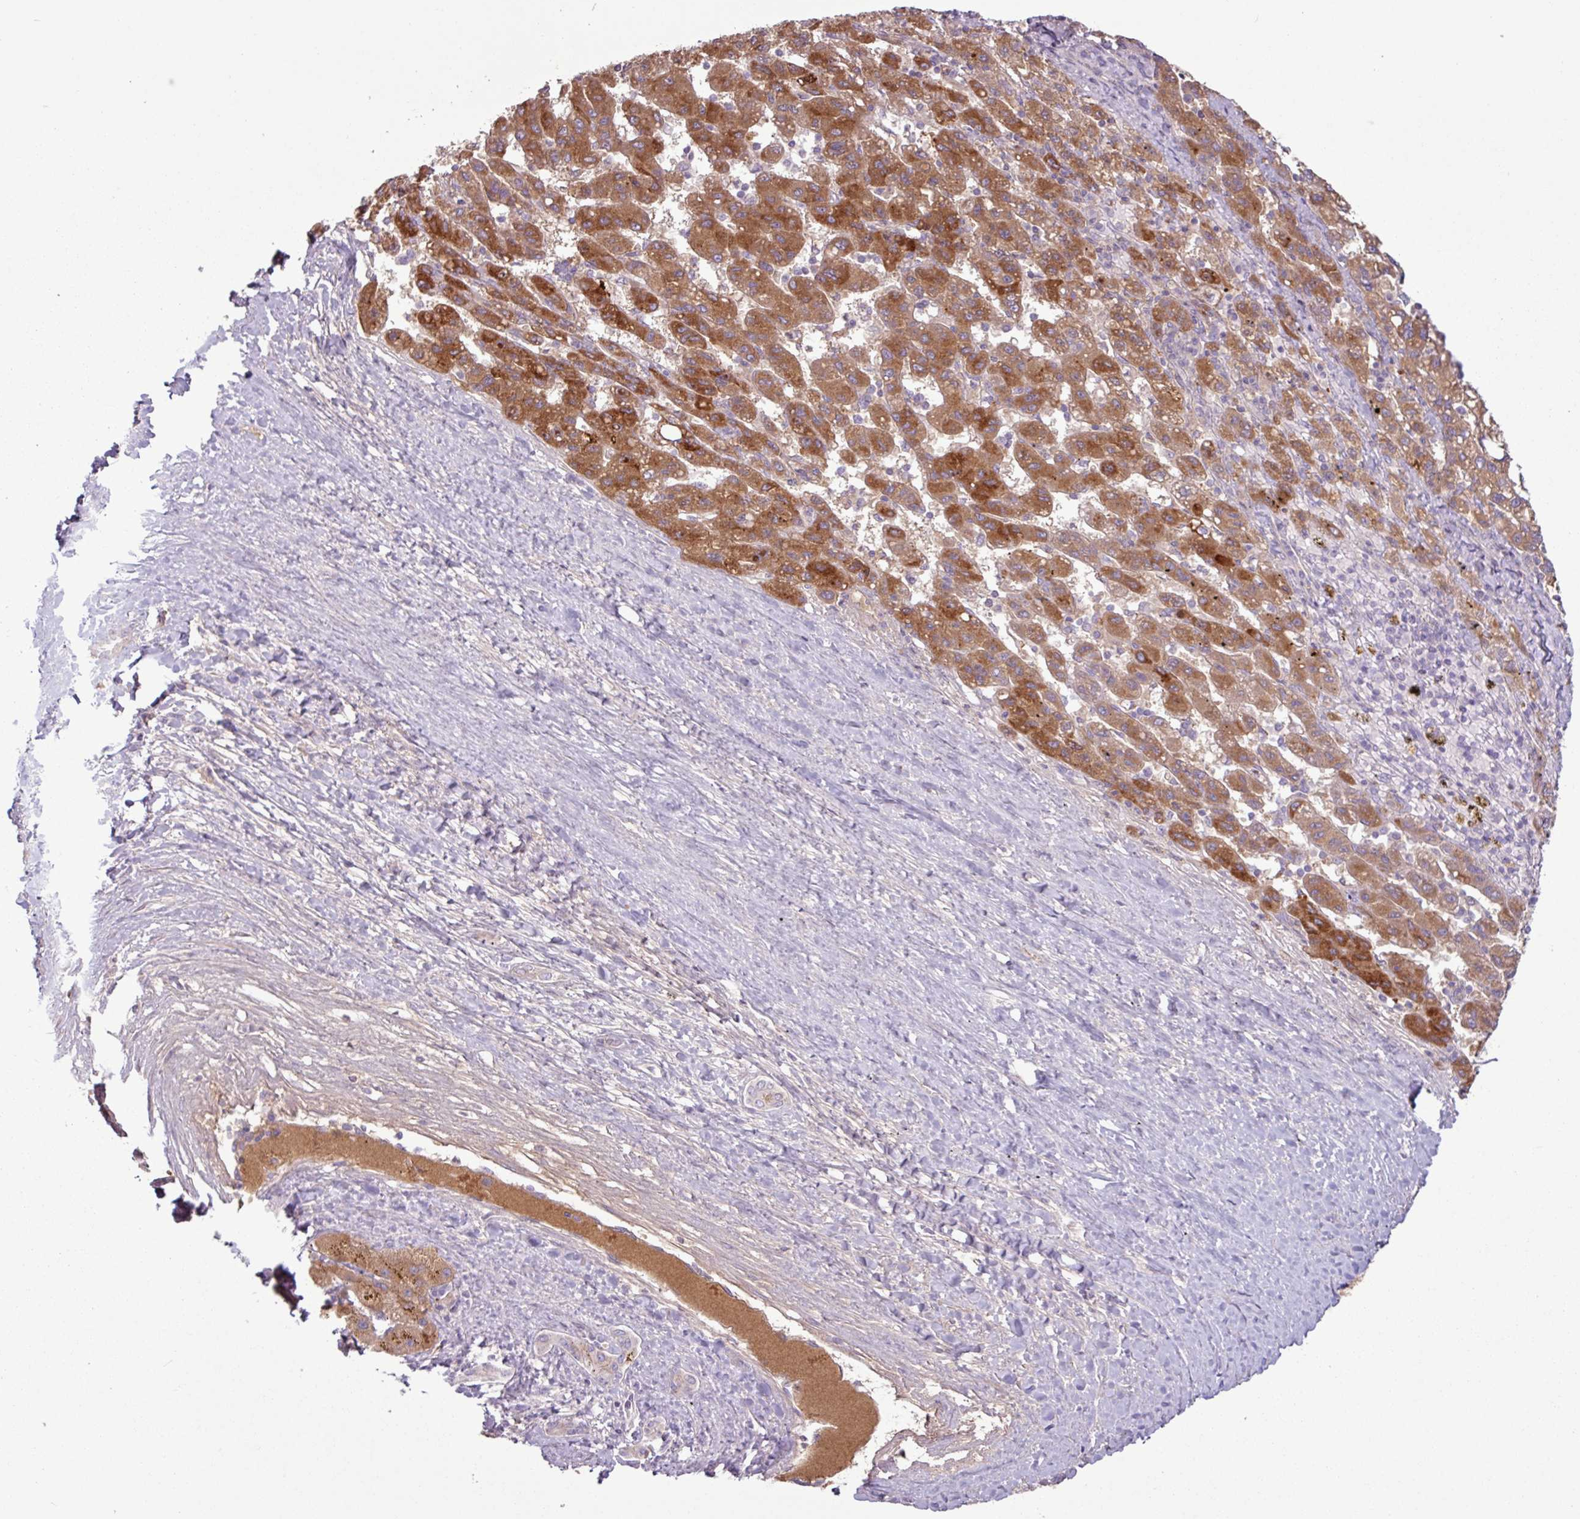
{"staining": {"intensity": "moderate", "quantity": ">75%", "location": "cytoplasmic/membranous"}, "tissue": "liver cancer", "cell_type": "Tumor cells", "image_type": "cancer", "snomed": [{"axis": "morphology", "description": "Carcinoma, Hepatocellular, NOS"}, {"axis": "topography", "description": "Liver"}], "caption": "High-magnification brightfield microscopy of liver hepatocellular carcinoma stained with DAB (3,3'-diaminobenzidine) (brown) and counterstained with hematoxylin (blue). tumor cells exhibit moderate cytoplasmic/membranous positivity is present in about>75% of cells.", "gene": "C4B", "patient": {"sex": "female", "age": 82}}